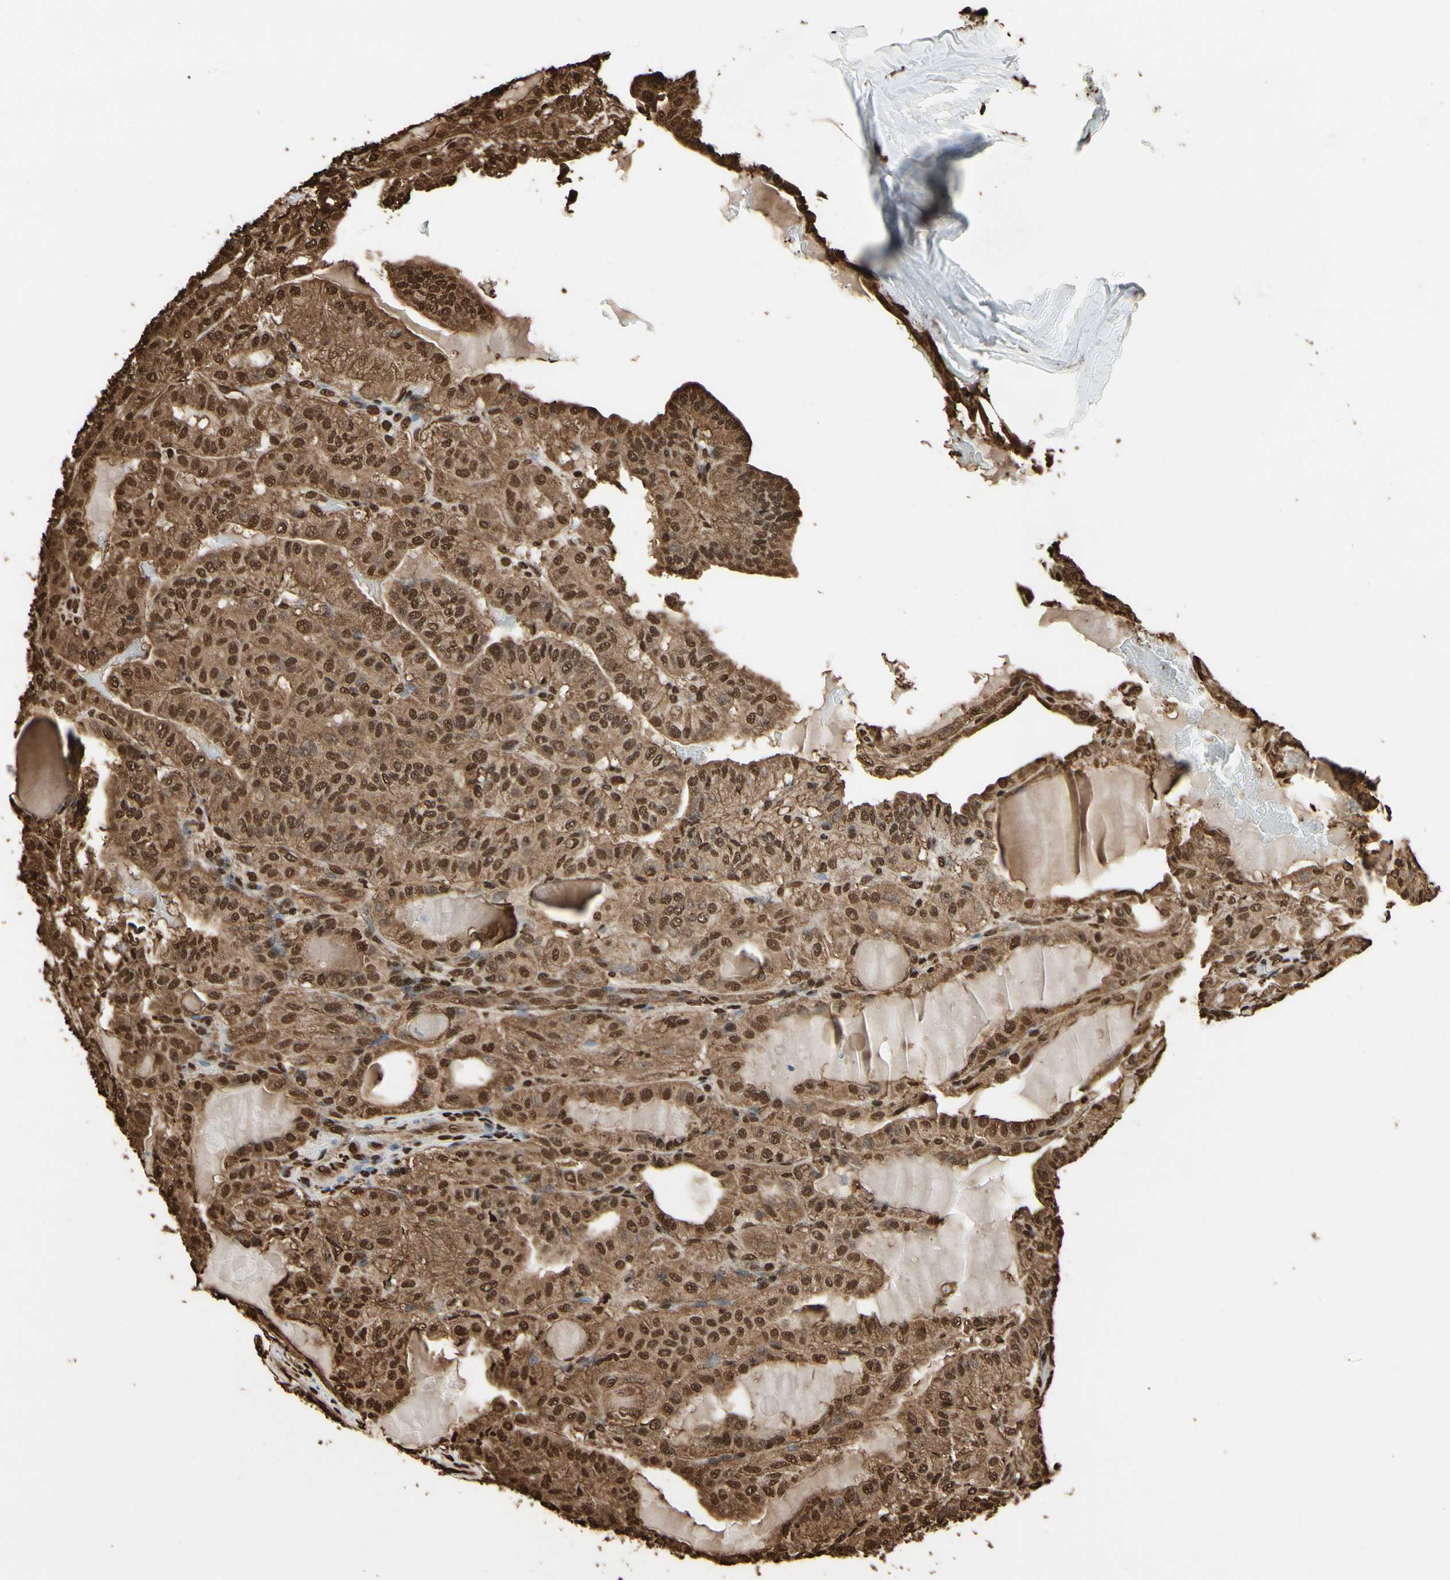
{"staining": {"intensity": "strong", "quantity": ">75%", "location": "cytoplasmic/membranous,nuclear"}, "tissue": "thyroid cancer", "cell_type": "Tumor cells", "image_type": "cancer", "snomed": [{"axis": "morphology", "description": "Papillary adenocarcinoma, NOS"}, {"axis": "topography", "description": "Thyroid gland"}], "caption": "Human thyroid cancer (papillary adenocarcinoma) stained for a protein (brown) exhibits strong cytoplasmic/membranous and nuclear positive staining in approximately >75% of tumor cells.", "gene": "HNRNPK", "patient": {"sex": "male", "age": 77}}